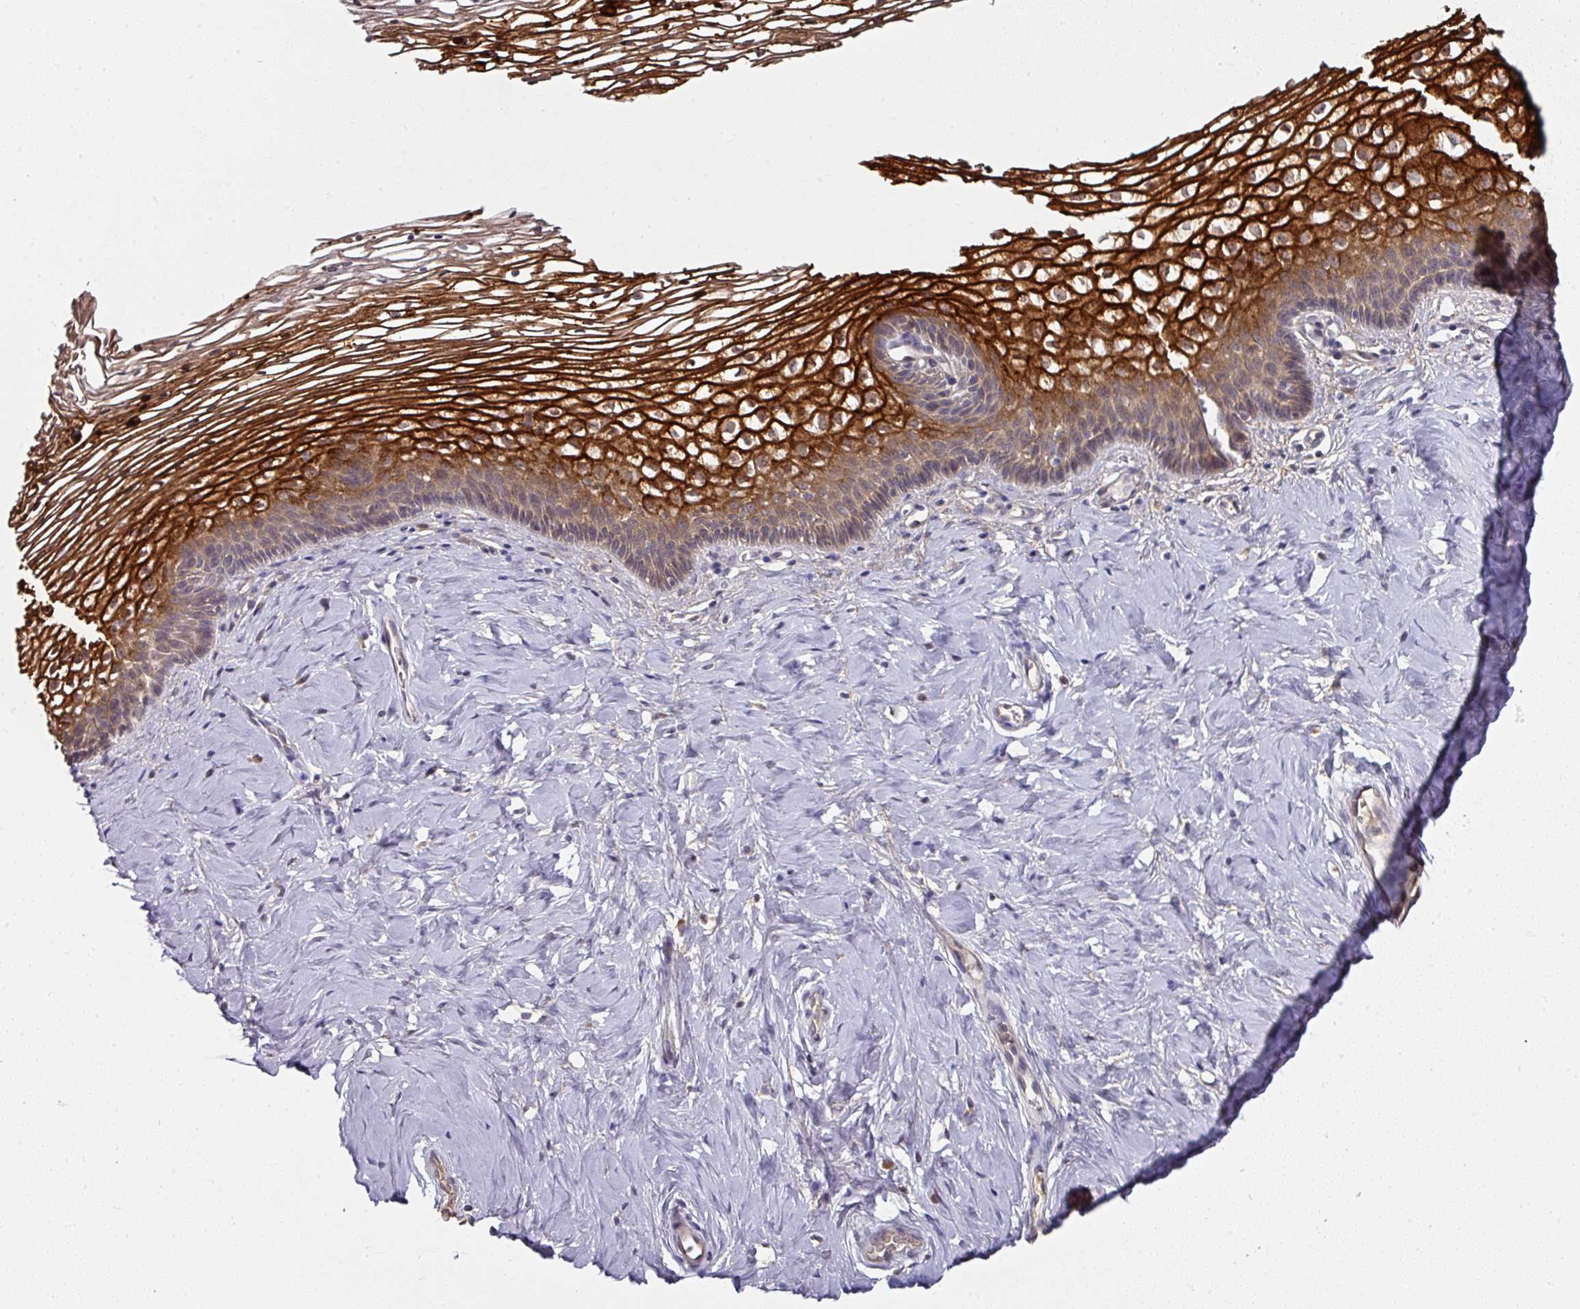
{"staining": {"intensity": "moderate", "quantity": ">75%", "location": "cytoplasmic/membranous"}, "tissue": "cervix", "cell_type": "Glandular cells", "image_type": "normal", "snomed": [{"axis": "morphology", "description": "Normal tissue, NOS"}, {"axis": "topography", "description": "Cervix"}], "caption": "Immunohistochemical staining of benign human cervix reveals medium levels of moderate cytoplasmic/membranous positivity in approximately >75% of glandular cells. Immunohistochemistry (ihc) stains the protein of interest in brown and the nuclei are stained blue.", "gene": "CTDSP2", "patient": {"sex": "female", "age": 36}}